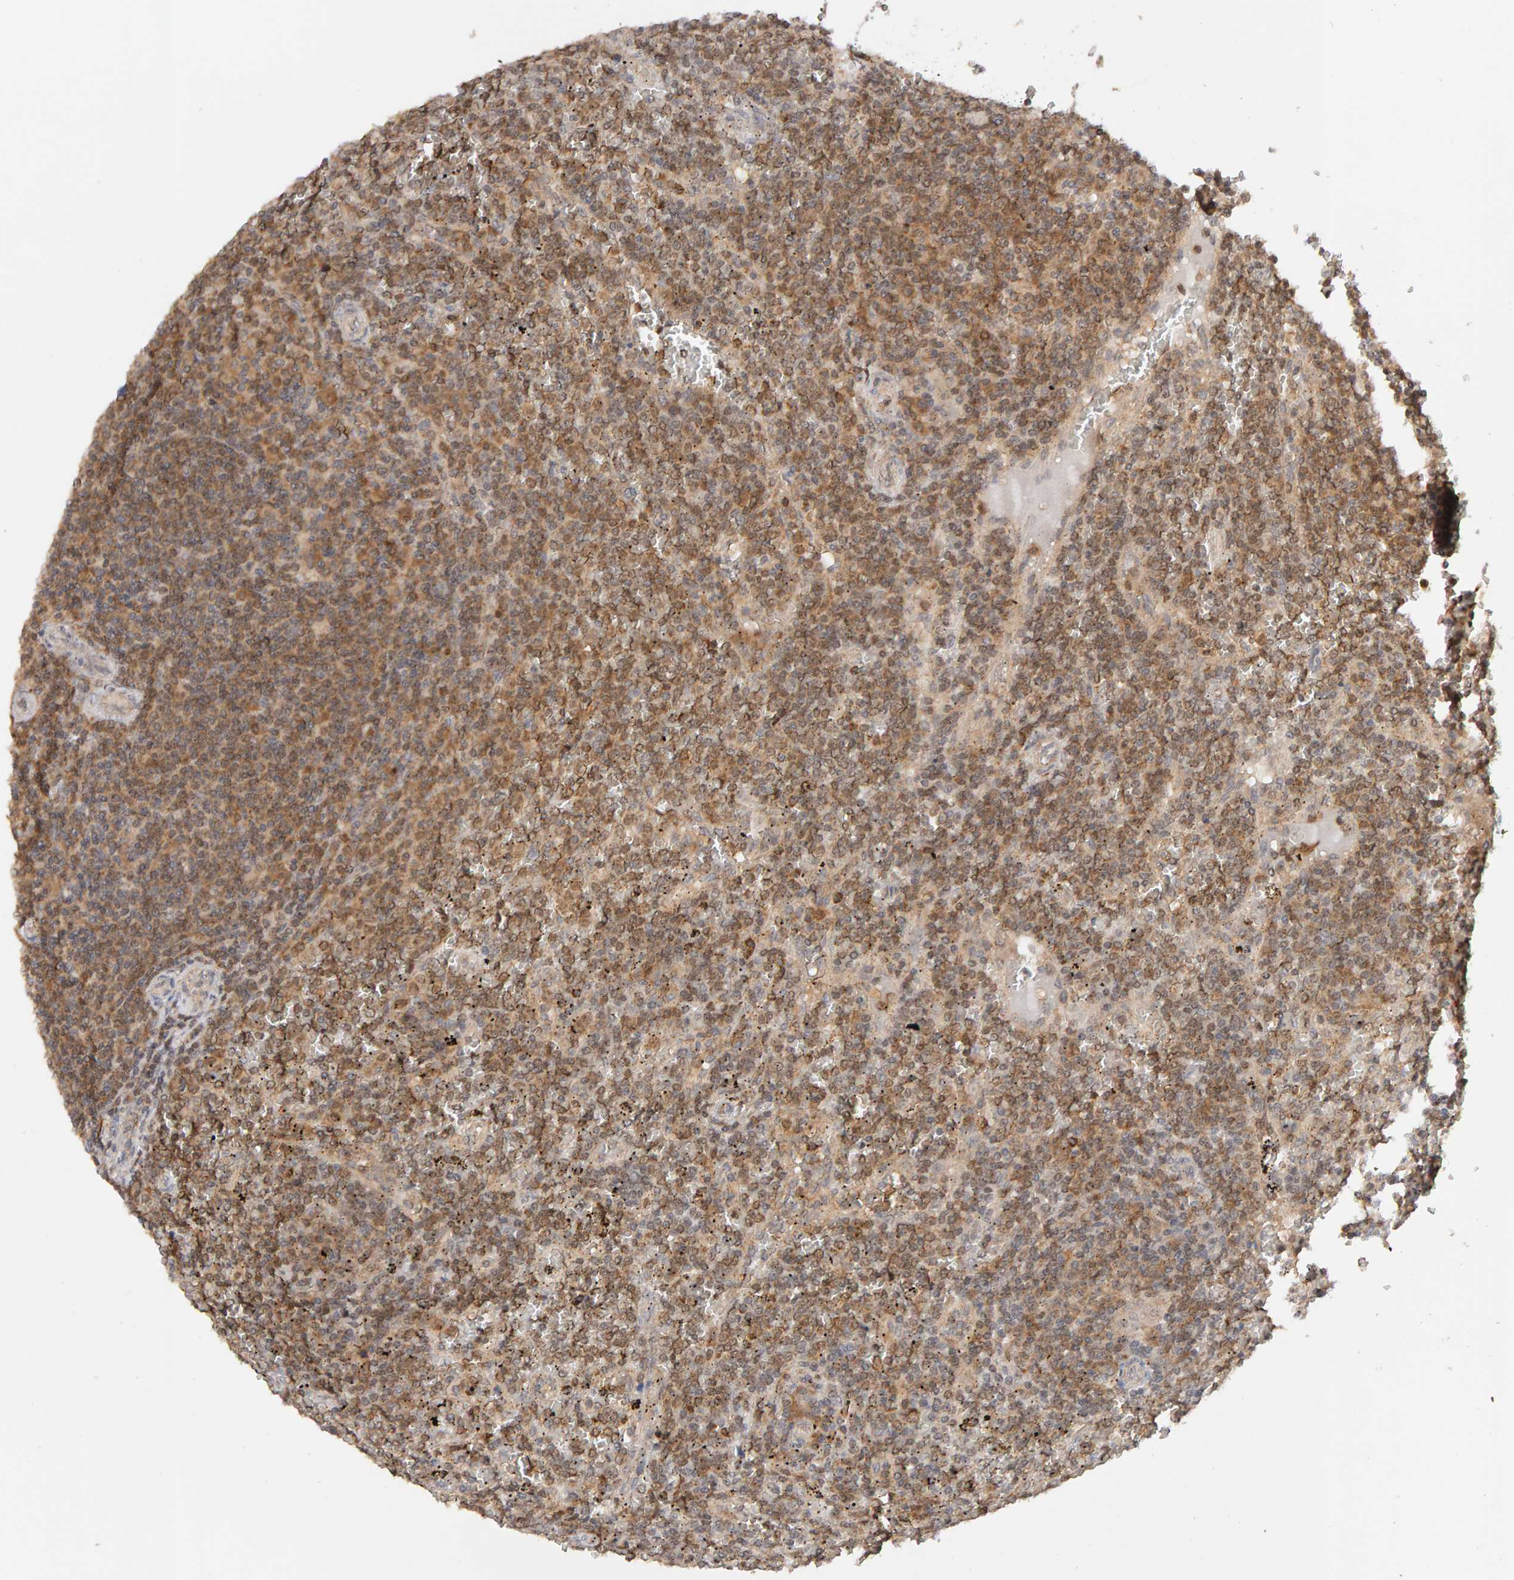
{"staining": {"intensity": "moderate", "quantity": "25%-75%", "location": "cytoplasmic/membranous"}, "tissue": "lymphoma", "cell_type": "Tumor cells", "image_type": "cancer", "snomed": [{"axis": "morphology", "description": "Malignant lymphoma, non-Hodgkin's type, Low grade"}, {"axis": "topography", "description": "Spleen"}], "caption": "Lymphoma stained with a brown dye shows moderate cytoplasmic/membranous positive expression in about 25%-75% of tumor cells.", "gene": "DNAJC7", "patient": {"sex": "female", "age": 19}}